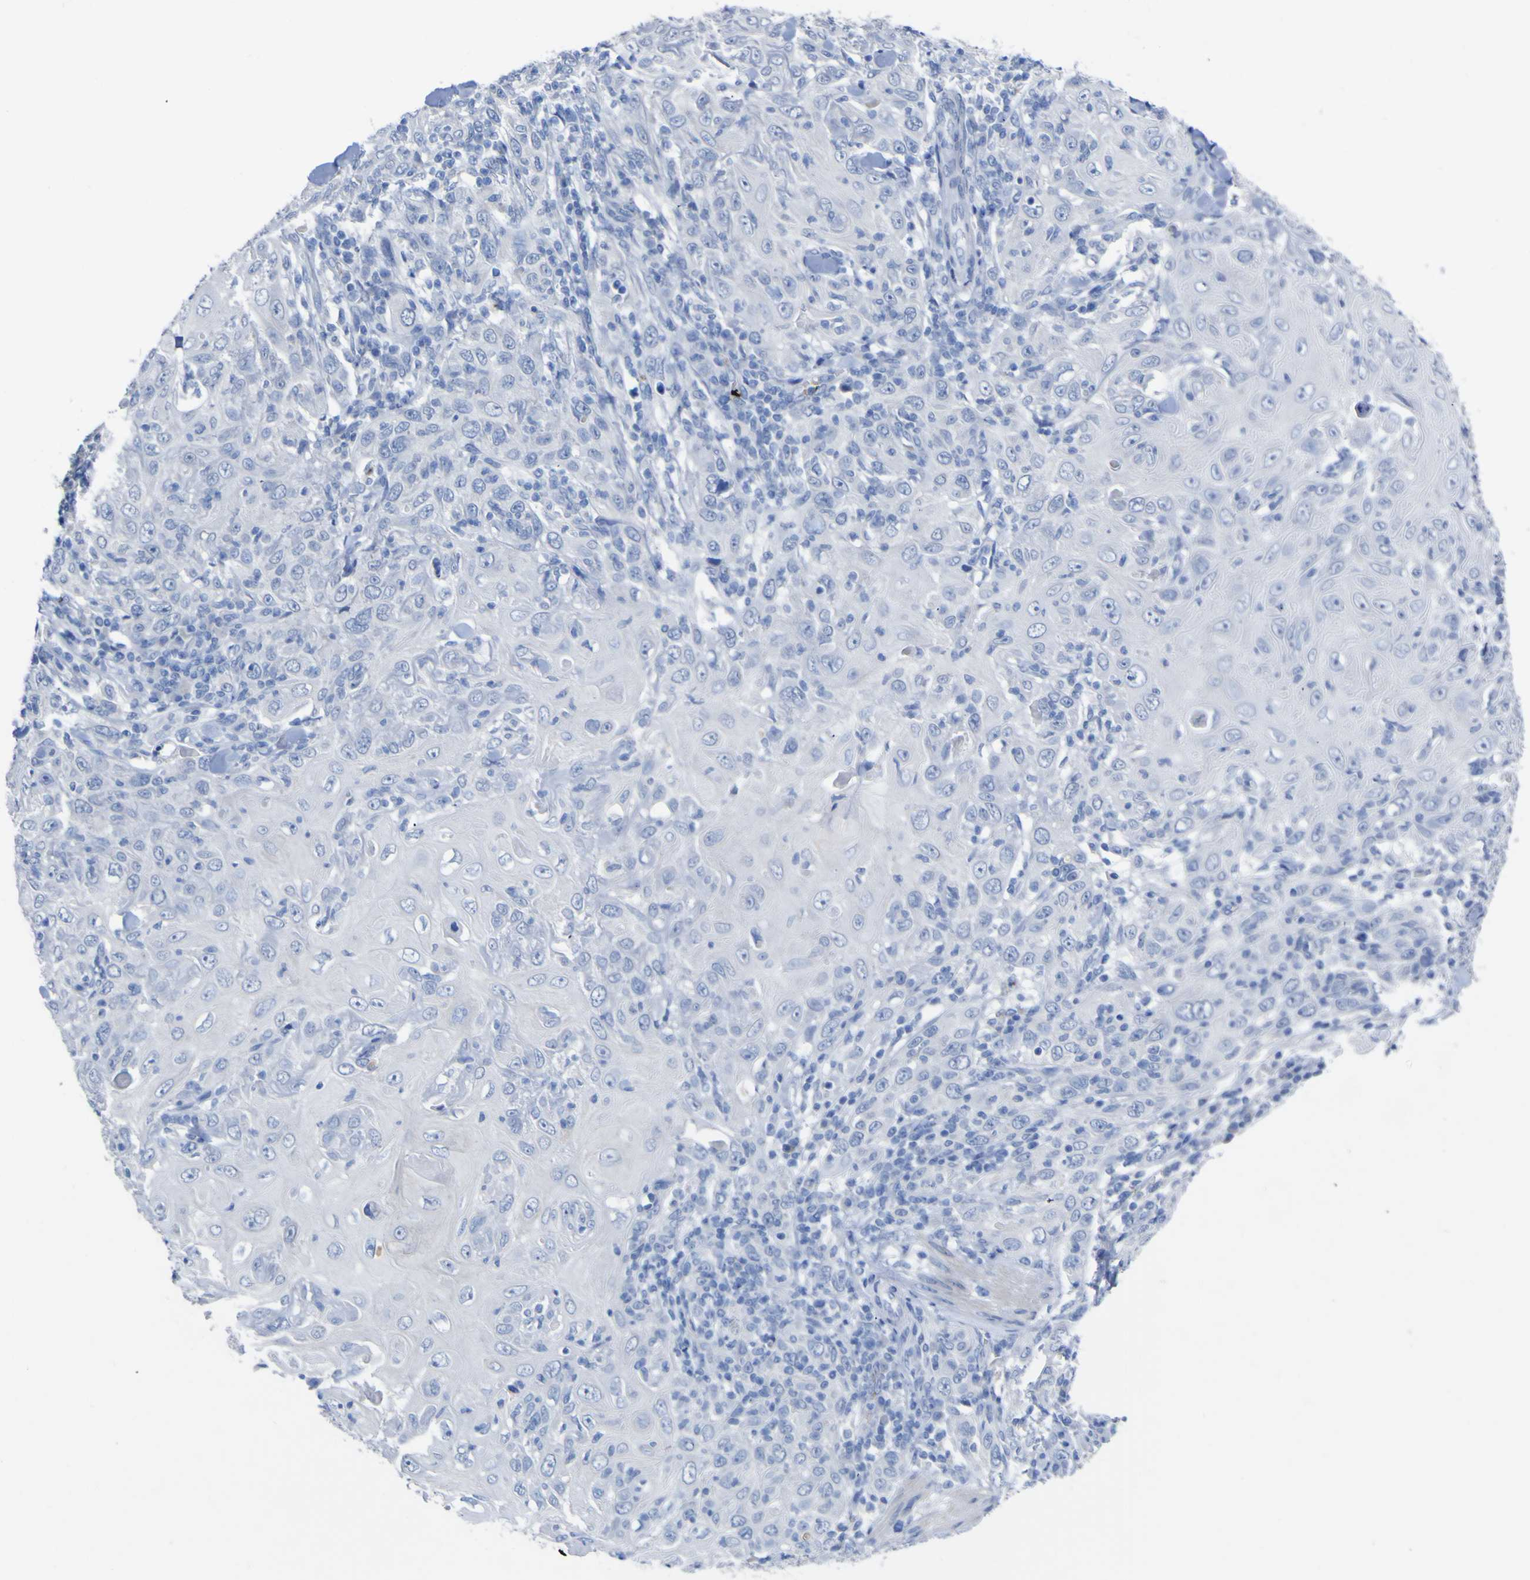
{"staining": {"intensity": "negative", "quantity": "none", "location": "none"}, "tissue": "skin cancer", "cell_type": "Tumor cells", "image_type": "cancer", "snomed": [{"axis": "morphology", "description": "Squamous cell carcinoma, NOS"}, {"axis": "topography", "description": "Skin"}], "caption": "The image exhibits no significant staining in tumor cells of skin squamous cell carcinoma.", "gene": "GCM1", "patient": {"sex": "female", "age": 88}}